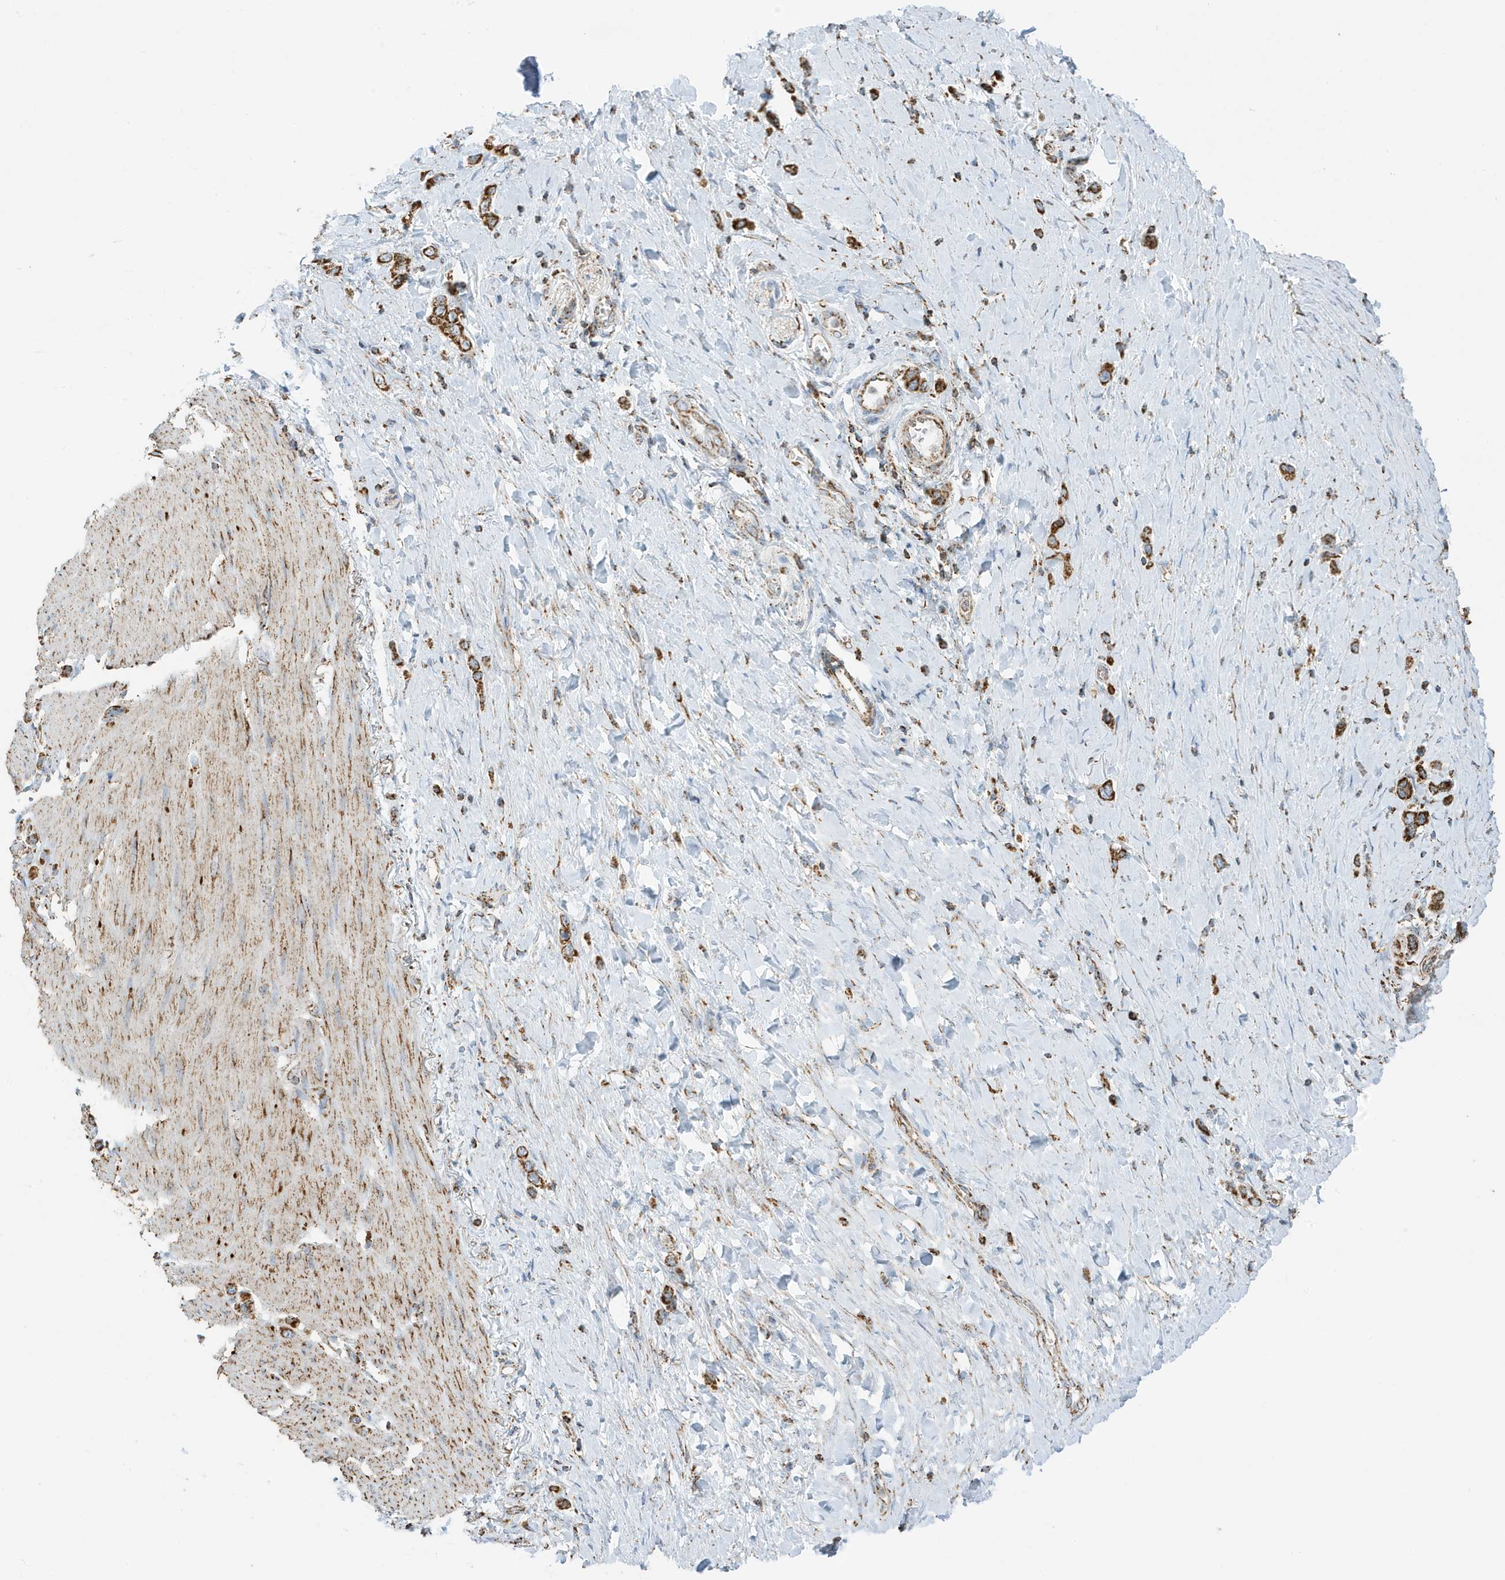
{"staining": {"intensity": "strong", "quantity": ">75%", "location": "cytoplasmic/membranous"}, "tissue": "stomach cancer", "cell_type": "Tumor cells", "image_type": "cancer", "snomed": [{"axis": "morphology", "description": "Adenocarcinoma, NOS"}, {"axis": "topography", "description": "Stomach"}], "caption": "Brown immunohistochemical staining in stomach cancer (adenocarcinoma) demonstrates strong cytoplasmic/membranous positivity in approximately >75% of tumor cells.", "gene": "ATP5ME", "patient": {"sex": "female", "age": 65}}